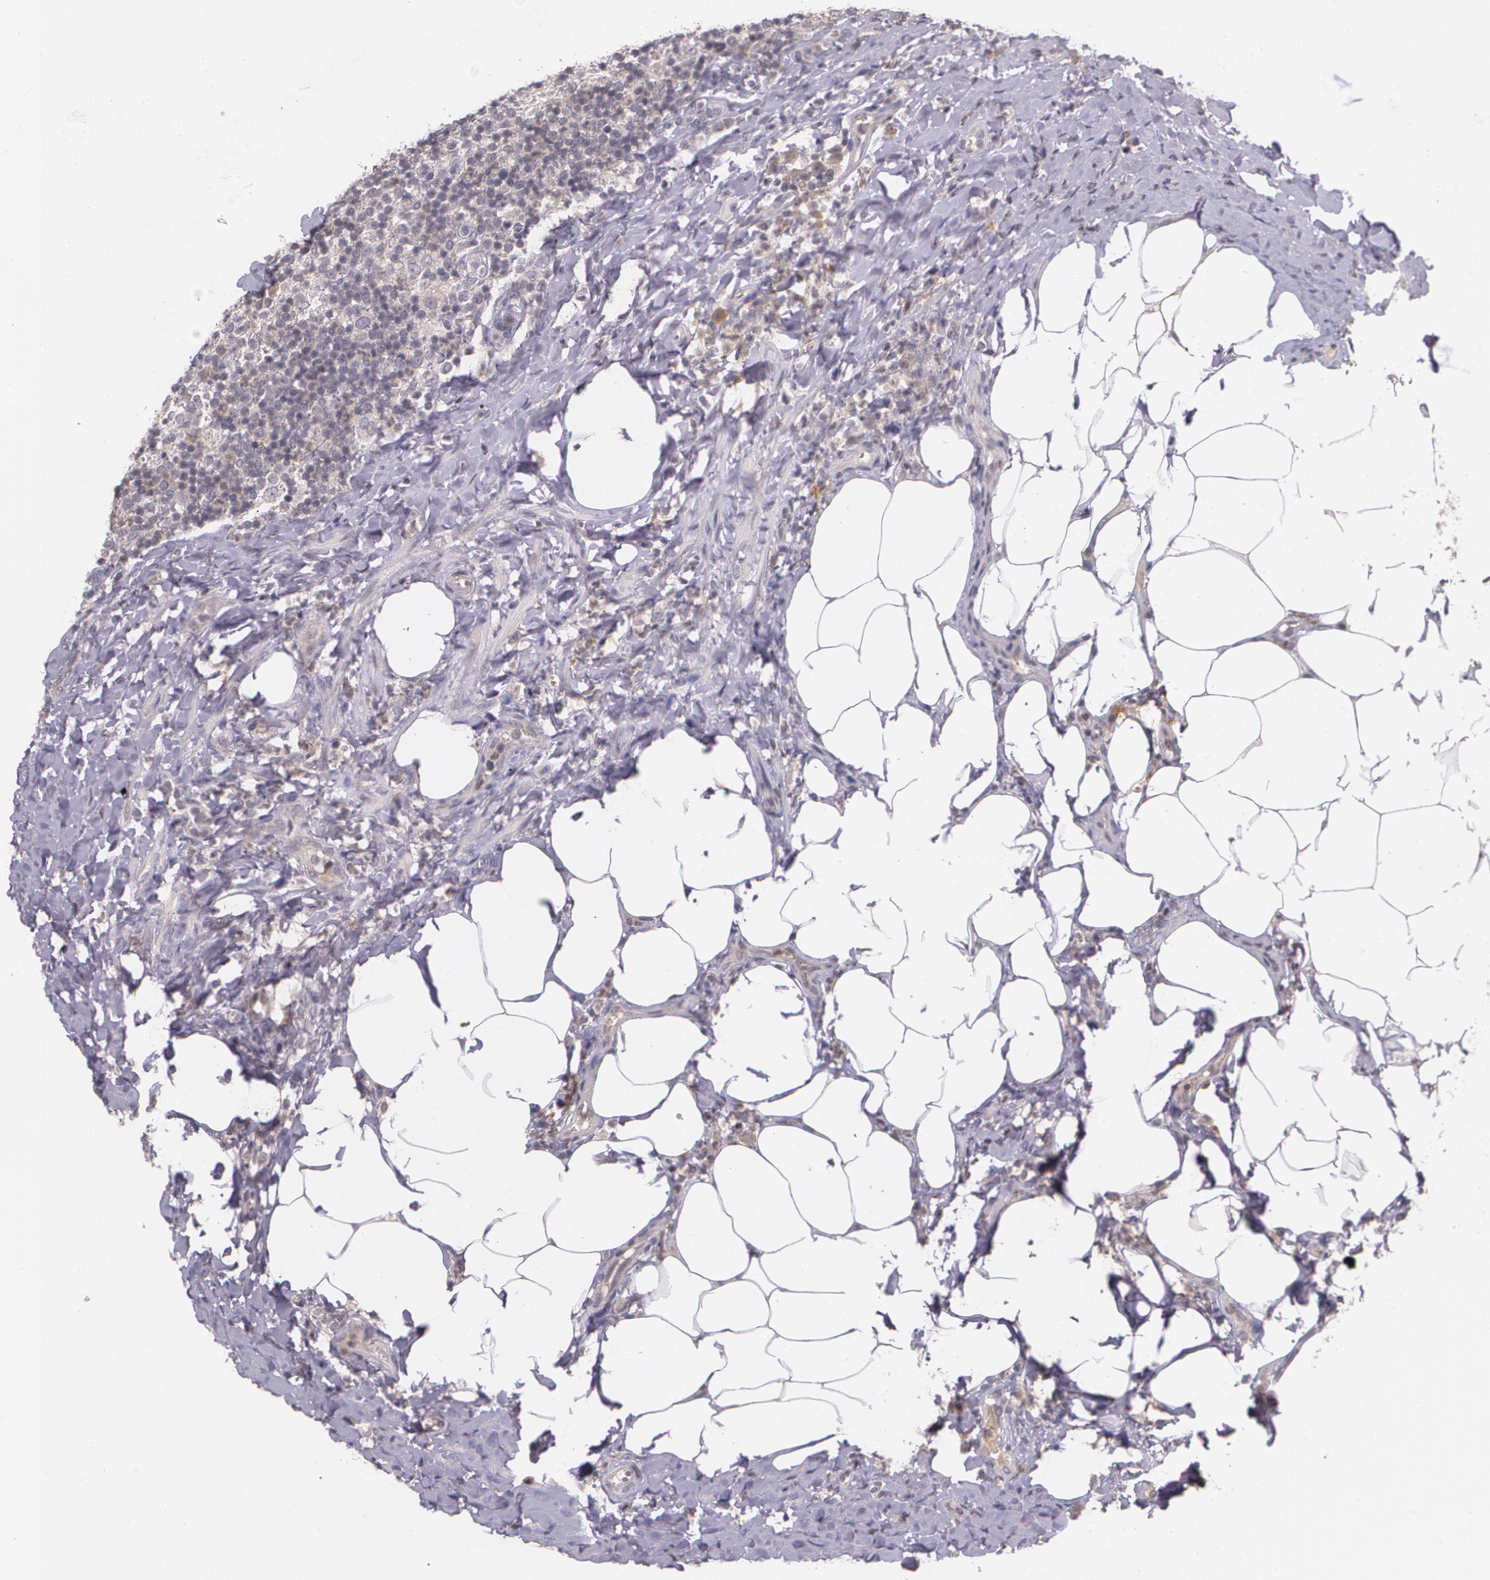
{"staining": {"intensity": "negative", "quantity": "none", "location": "none"}, "tissue": "lymph node", "cell_type": "Non-germinal center cells", "image_type": "normal", "snomed": [{"axis": "morphology", "description": "Normal tissue, NOS"}, {"axis": "morphology", "description": "Inflammation, NOS"}, {"axis": "topography", "description": "Lymph node"}], "caption": "Photomicrograph shows no protein positivity in non-germinal center cells of normal lymph node. (Stains: DAB immunohistochemistry with hematoxylin counter stain, Microscopy: brightfield microscopy at high magnification).", "gene": "TM4SF1", "patient": {"sex": "male", "age": 46}}